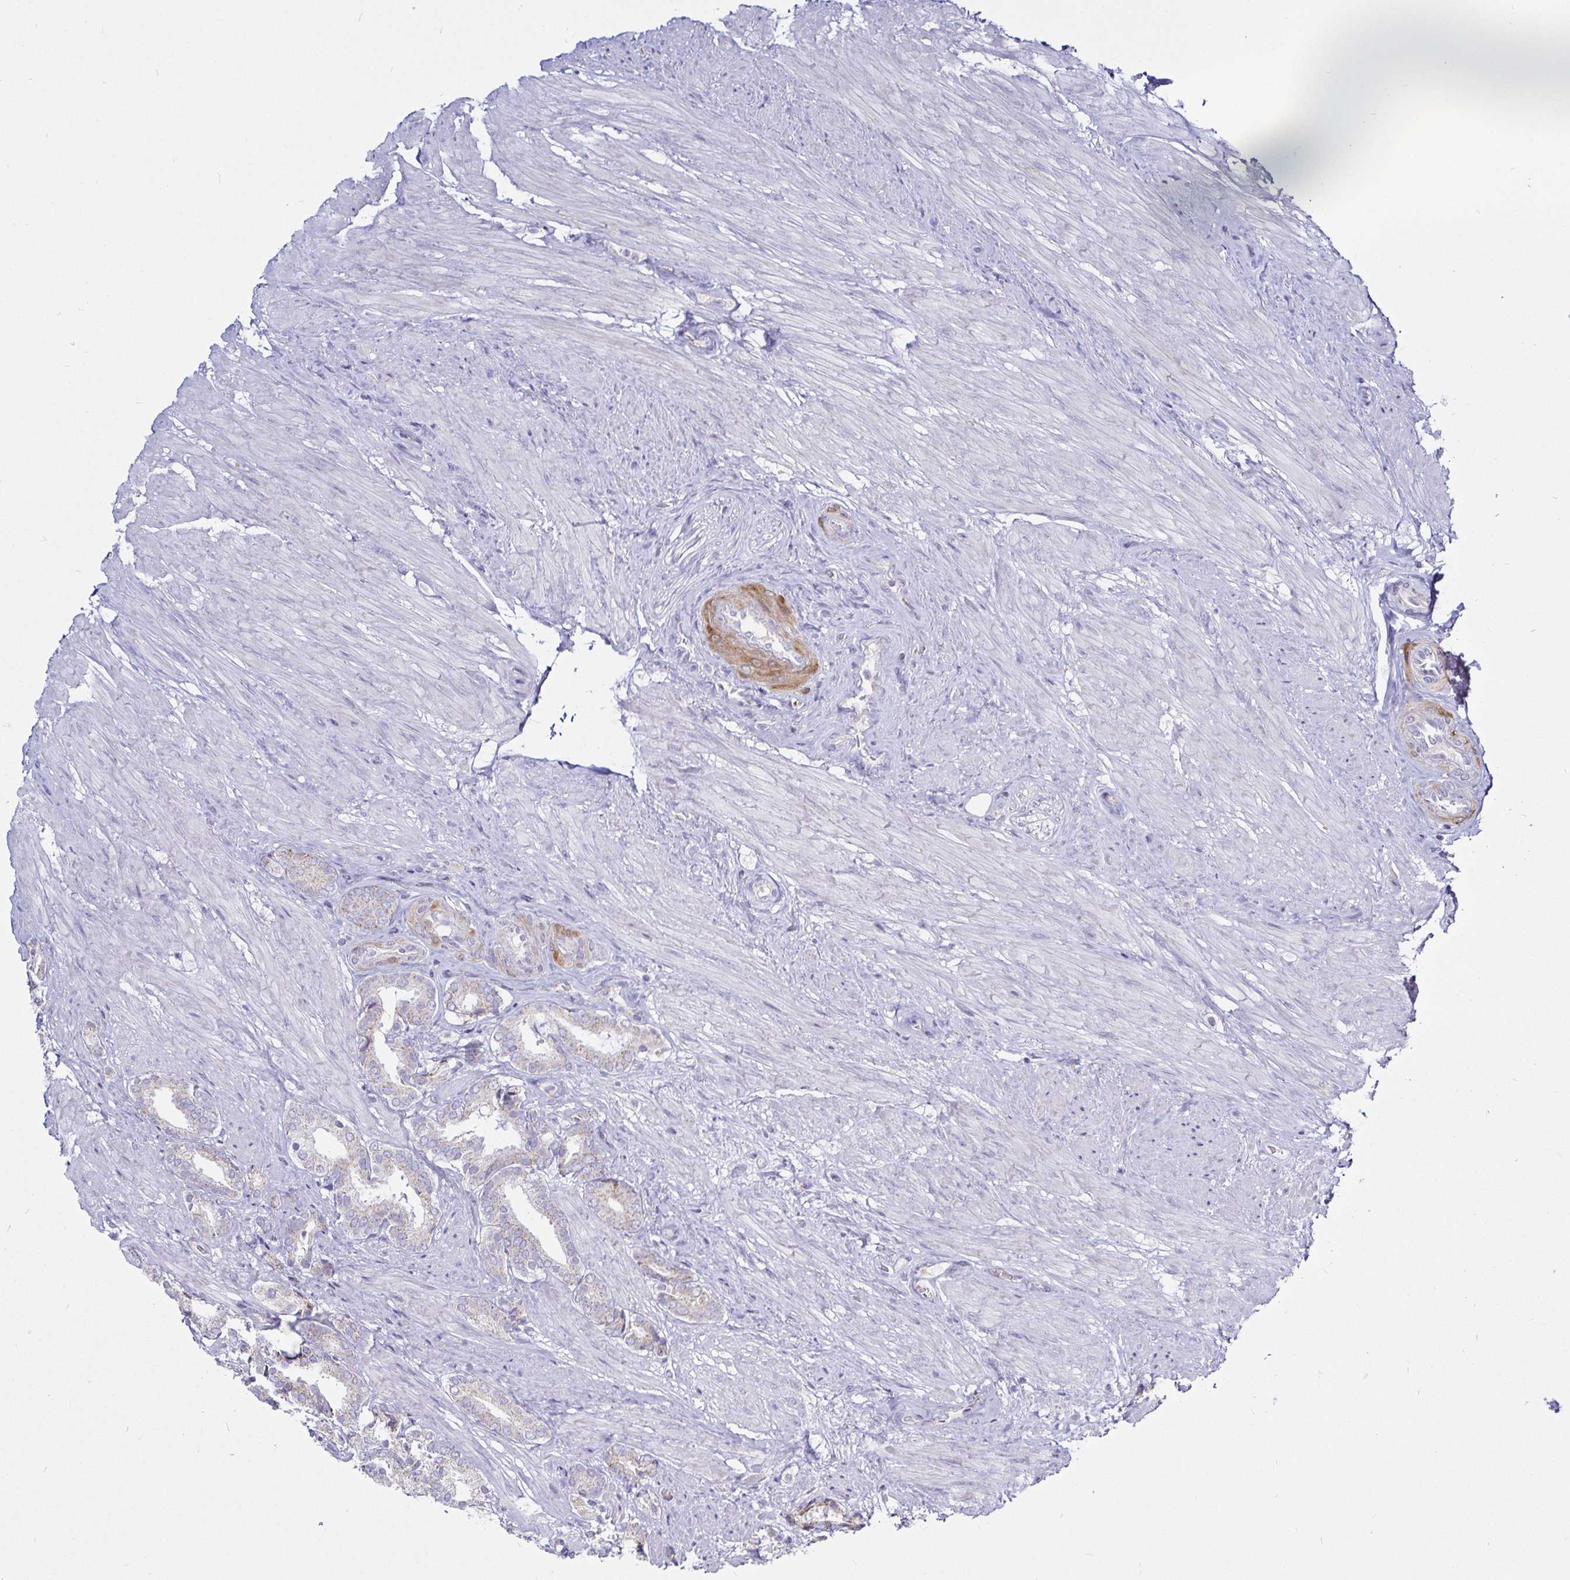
{"staining": {"intensity": "weak", "quantity": "<25%", "location": "cytoplasmic/membranous"}, "tissue": "prostate cancer", "cell_type": "Tumor cells", "image_type": "cancer", "snomed": [{"axis": "morphology", "description": "Adenocarcinoma, High grade"}, {"axis": "topography", "description": "Prostate"}], "caption": "Tumor cells are negative for protein expression in human prostate cancer. (DAB (3,3'-diaminobenzidine) immunohistochemistry (IHC) with hematoxylin counter stain).", "gene": "PGAM2", "patient": {"sex": "male", "age": 56}}